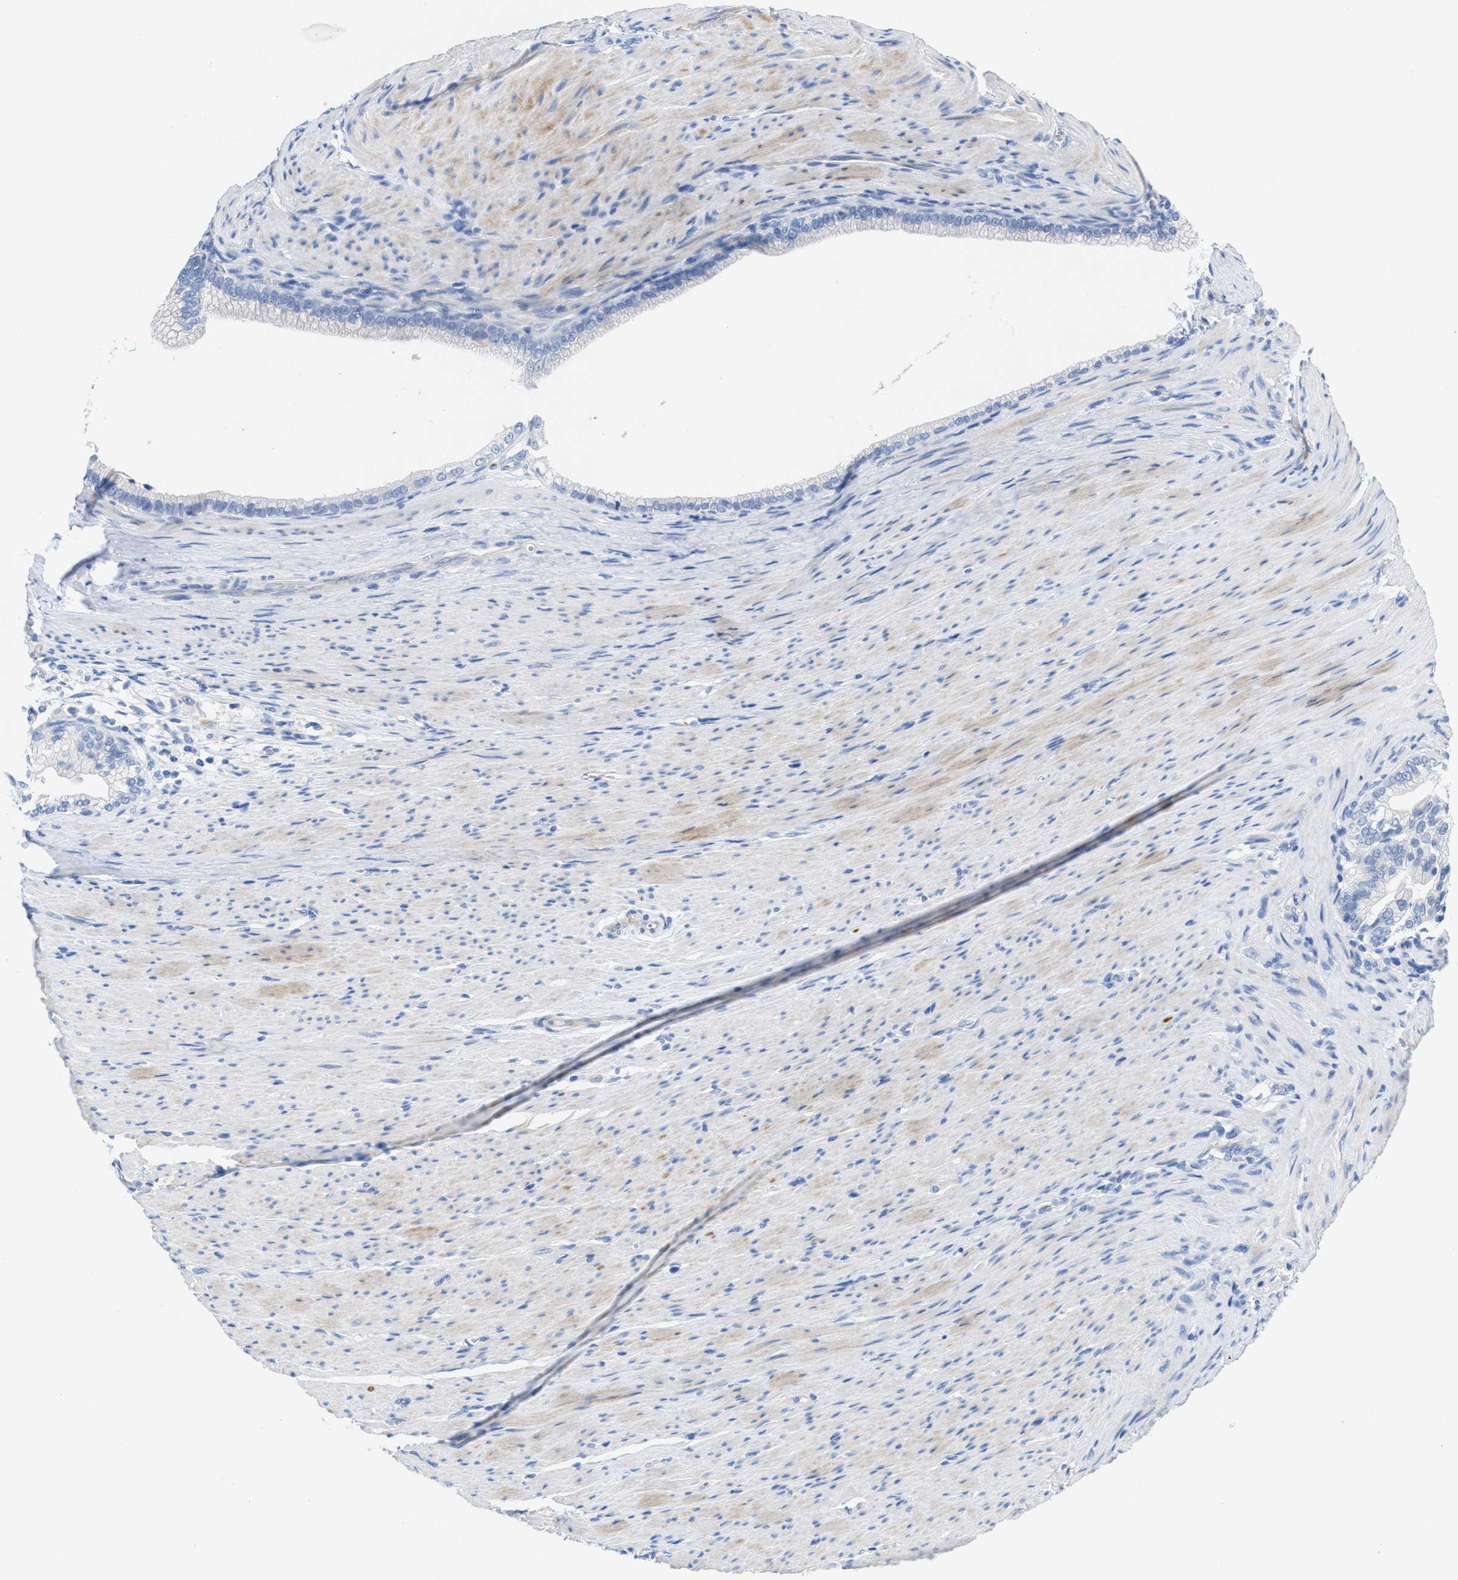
{"staining": {"intensity": "negative", "quantity": "none", "location": "none"}, "tissue": "pancreatic cancer", "cell_type": "Tumor cells", "image_type": "cancer", "snomed": [{"axis": "morphology", "description": "Adenocarcinoma, NOS"}, {"axis": "topography", "description": "Pancreas"}], "caption": "Immunohistochemical staining of pancreatic cancer exhibits no significant staining in tumor cells.", "gene": "SLFN13", "patient": {"sex": "male", "age": 69}}